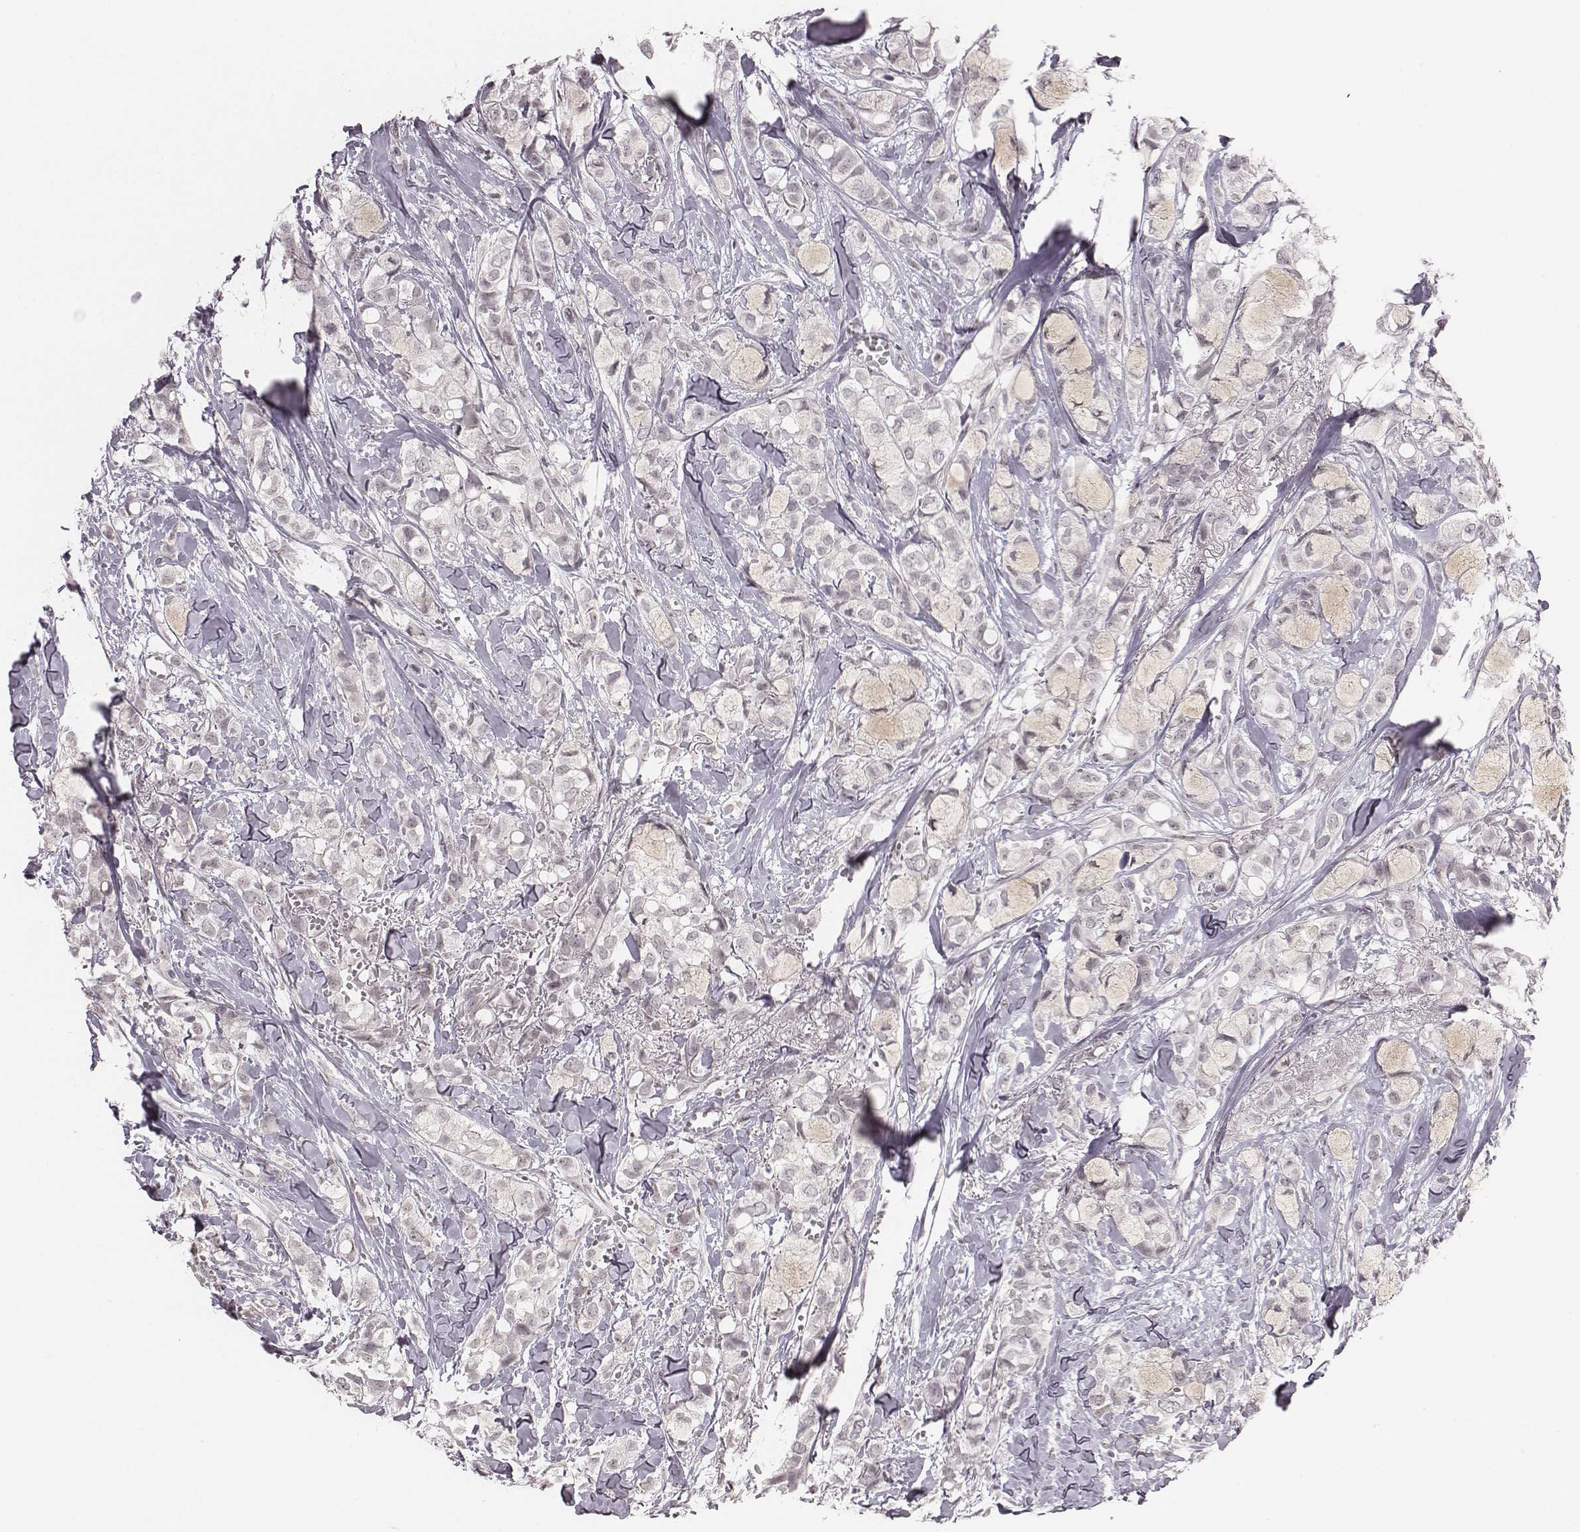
{"staining": {"intensity": "negative", "quantity": "none", "location": "none"}, "tissue": "breast cancer", "cell_type": "Tumor cells", "image_type": "cancer", "snomed": [{"axis": "morphology", "description": "Duct carcinoma"}, {"axis": "topography", "description": "Breast"}], "caption": "The image shows no significant expression in tumor cells of breast infiltrating ductal carcinoma.", "gene": "RPGRIP1", "patient": {"sex": "female", "age": 85}}